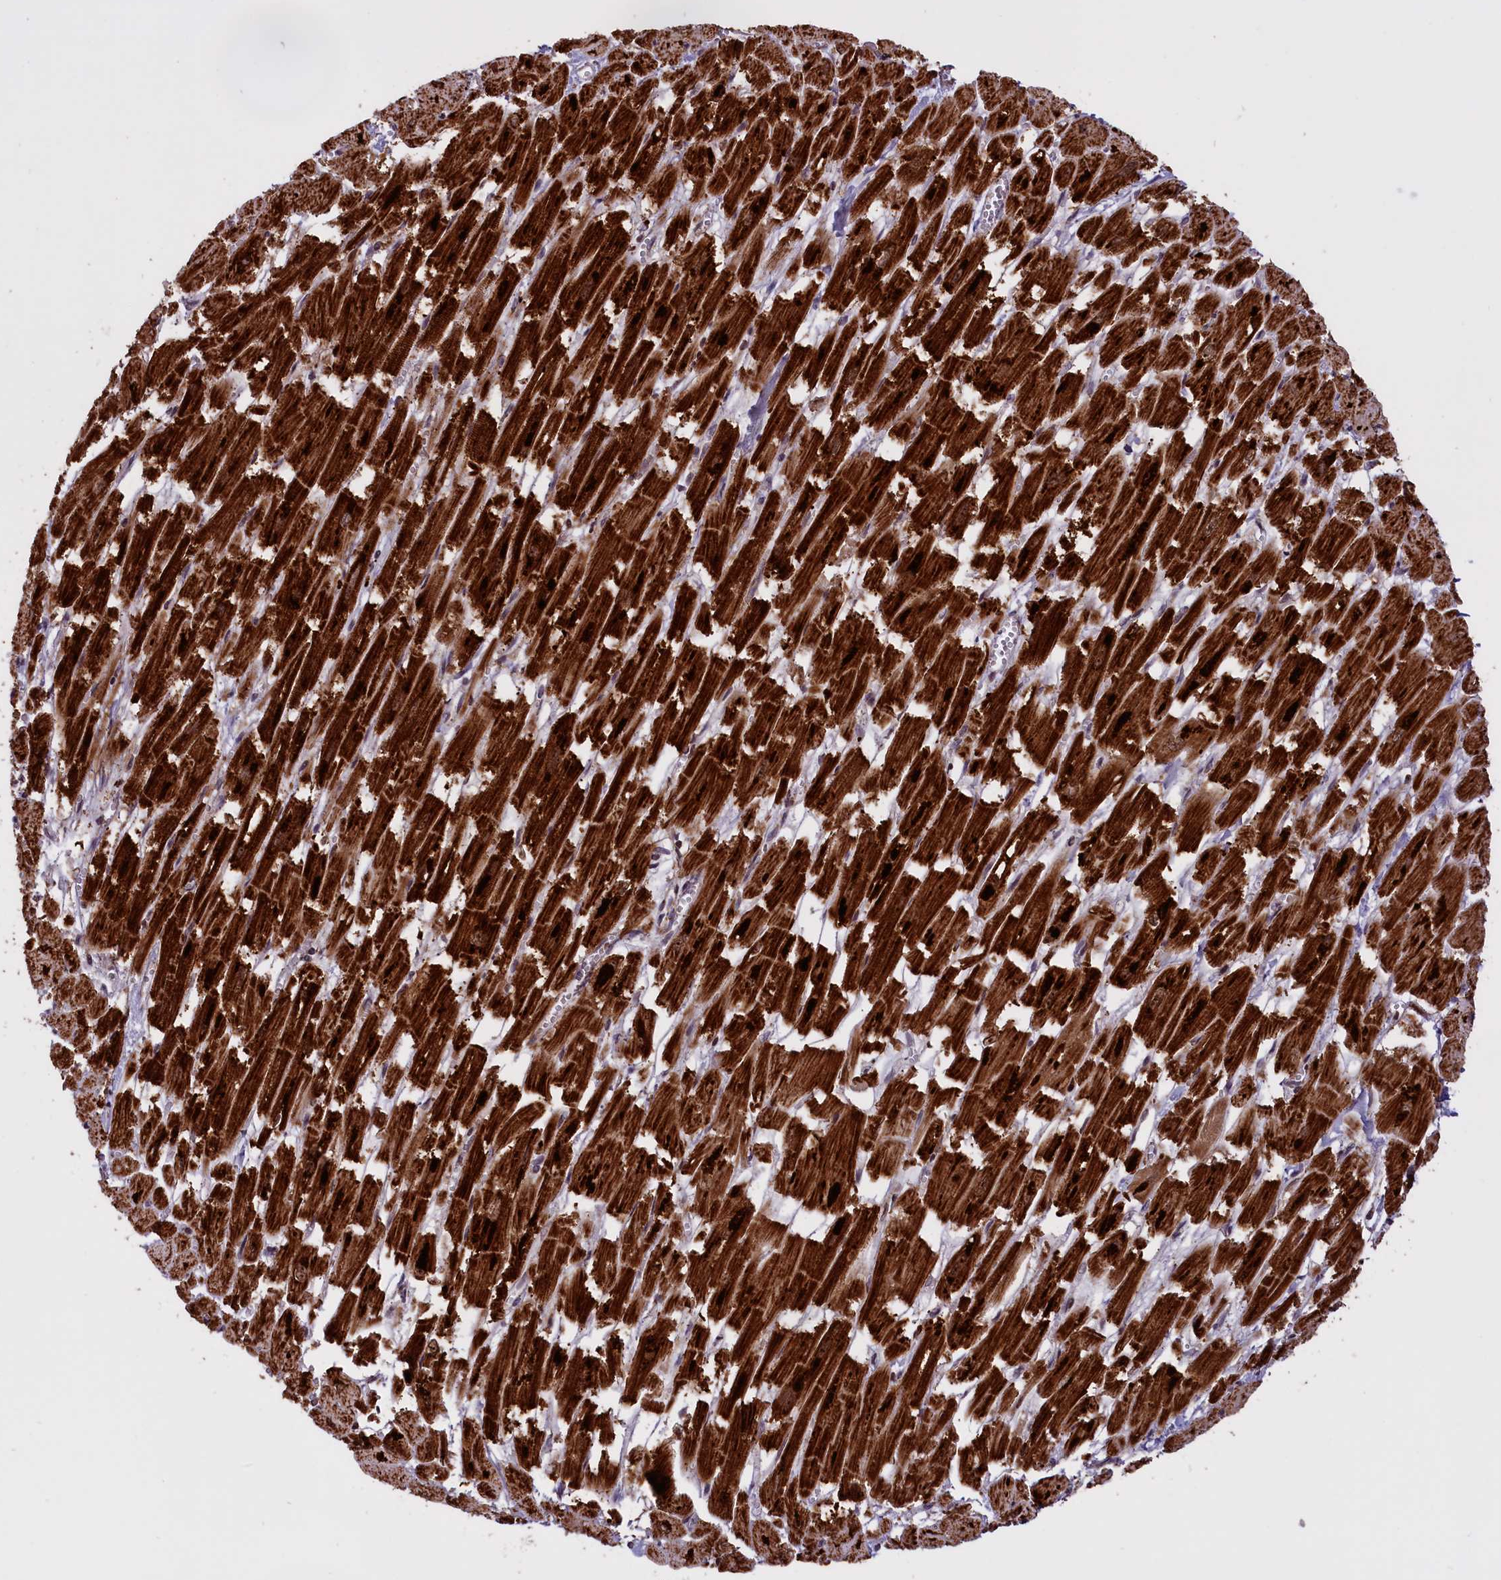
{"staining": {"intensity": "strong", "quantity": ">75%", "location": "cytoplasmic/membranous"}, "tissue": "heart muscle", "cell_type": "Cardiomyocytes", "image_type": "normal", "snomed": [{"axis": "morphology", "description": "Normal tissue, NOS"}, {"axis": "topography", "description": "Heart"}], "caption": "An immunohistochemistry (IHC) image of benign tissue is shown. Protein staining in brown labels strong cytoplasmic/membranous positivity in heart muscle within cardiomyocytes. (brown staining indicates protein expression, while blue staining denotes nuclei).", "gene": "NDUFS5", "patient": {"sex": "male", "age": 54}}